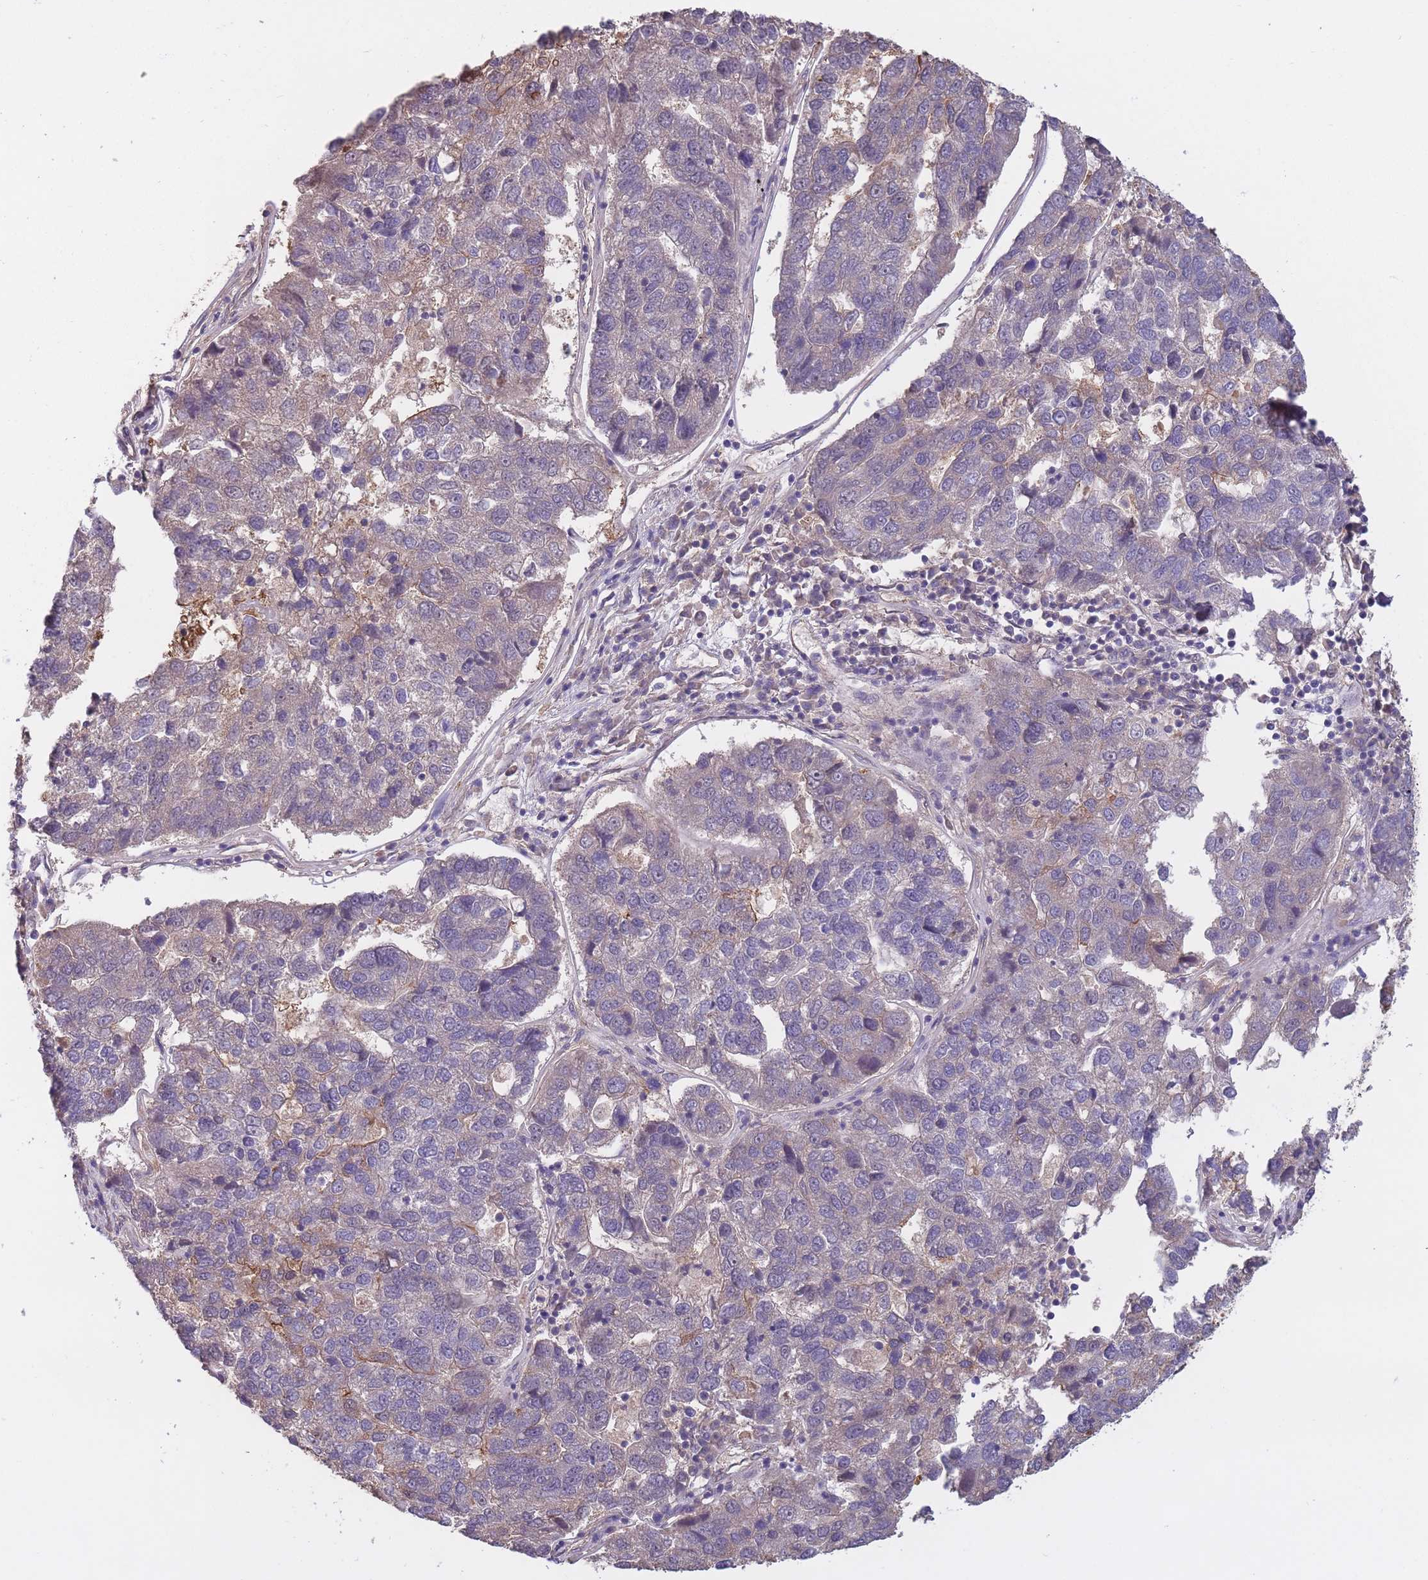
{"staining": {"intensity": "moderate", "quantity": "<25%", "location": "cytoplasmic/membranous"}, "tissue": "pancreatic cancer", "cell_type": "Tumor cells", "image_type": "cancer", "snomed": [{"axis": "morphology", "description": "Adenocarcinoma, NOS"}, {"axis": "topography", "description": "Pancreas"}], "caption": "IHC histopathology image of human adenocarcinoma (pancreatic) stained for a protein (brown), which demonstrates low levels of moderate cytoplasmic/membranous expression in about <25% of tumor cells.", "gene": "KIAA1755", "patient": {"sex": "female", "age": 61}}